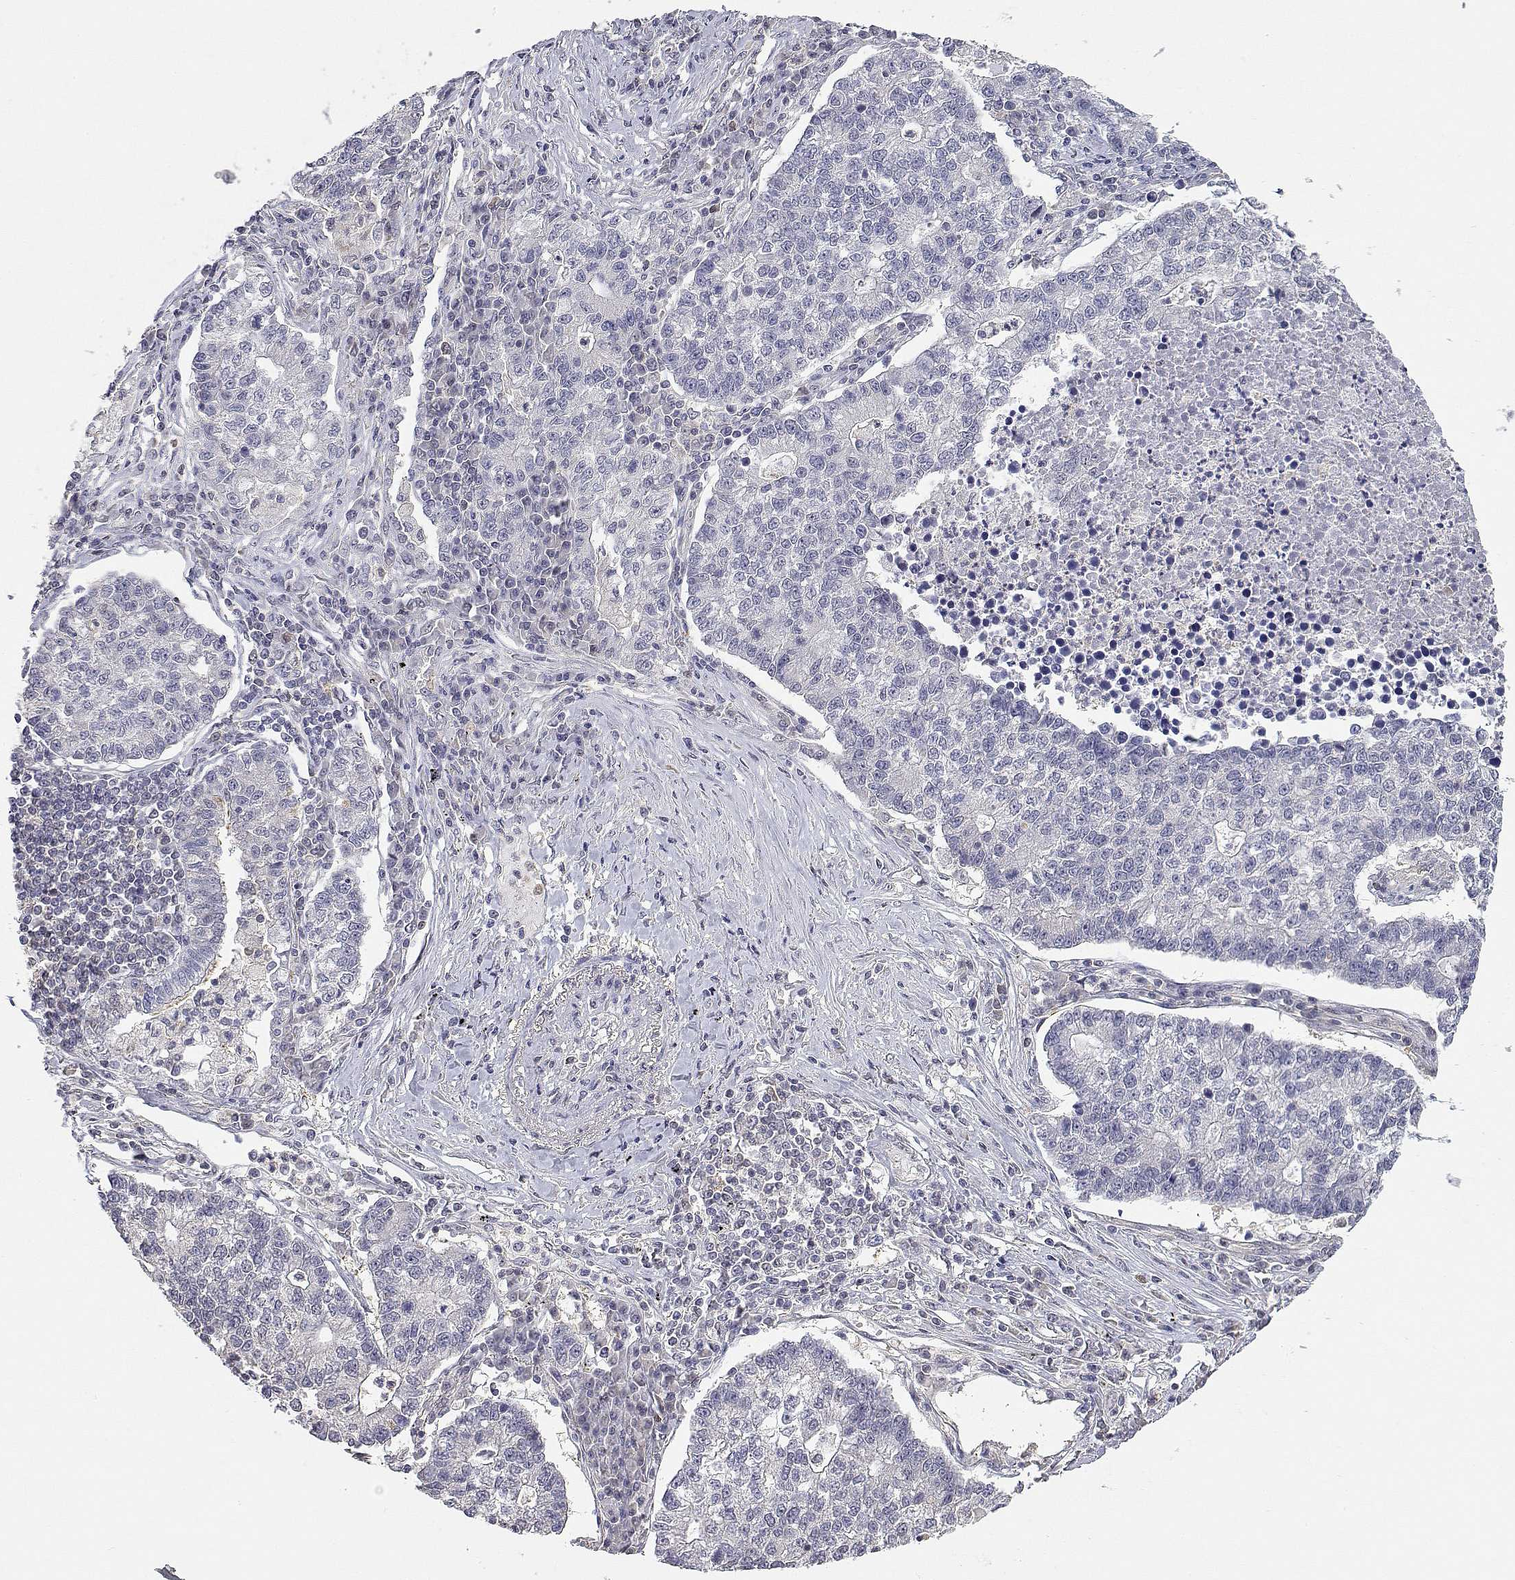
{"staining": {"intensity": "negative", "quantity": "none", "location": "none"}, "tissue": "lung cancer", "cell_type": "Tumor cells", "image_type": "cancer", "snomed": [{"axis": "morphology", "description": "Adenocarcinoma, NOS"}, {"axis": "topography", "description": "Lung"}], "caption": "Immunohistochemical staining of human lung adenocarcinoma displays no significant positivity in tumor cells.", "gene": "ADA", "patient": {"sex": "male", "age": 57}}